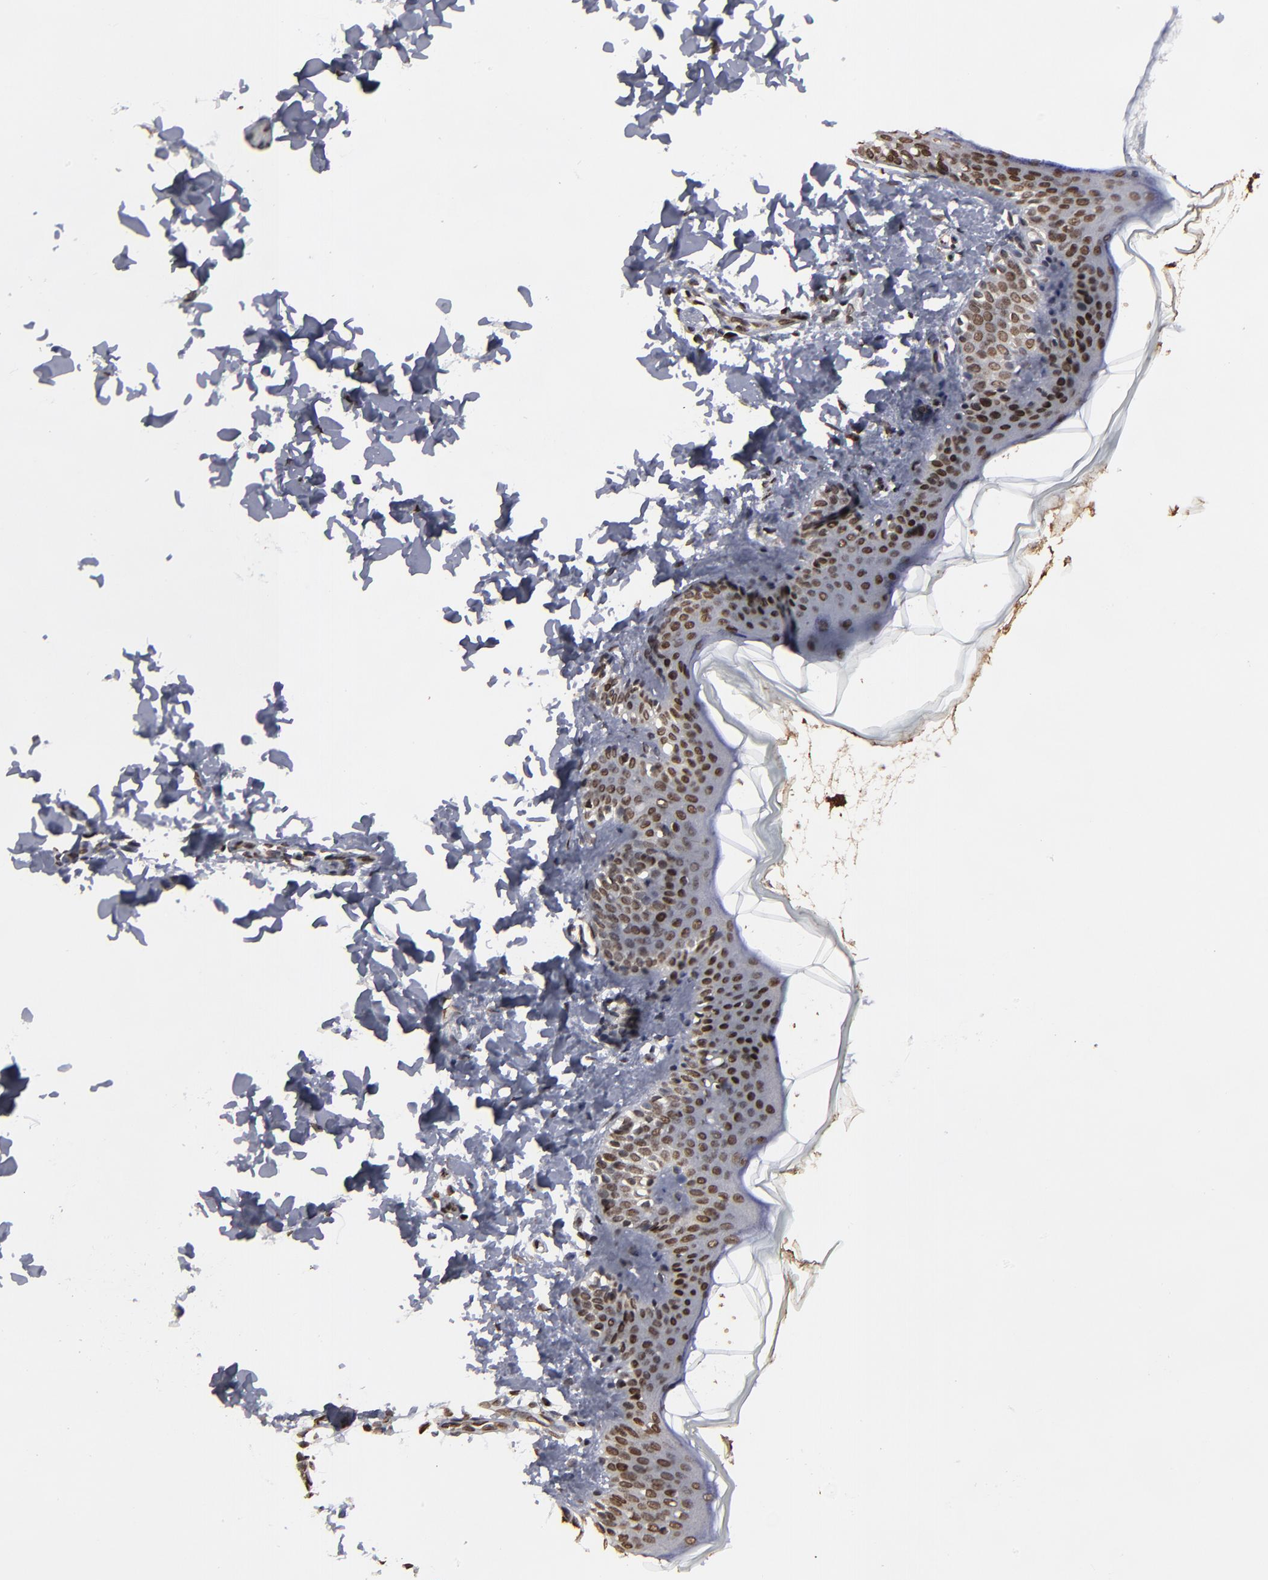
{"staining": {"intensity": "moderate", "quantity": ">75%", "location": "nuclear"}, "tissue": "skin", "cell_type": "Fibroblasts", "image_type": "normal", "snomed": [{"axis": "morphology", "description": "Normal tissue, NOS"}, {"axis": "topography", "description": "Skin"}], "caption": "DAB (3,3'-diaminobenzidine) immunohistochemical staining of unremarkable skin shows moderate nuclear protein expression in approximately >75% of fibroblasts.", "gene": "BAZ1A", "patient": {"sex": "female", "age": 4}}